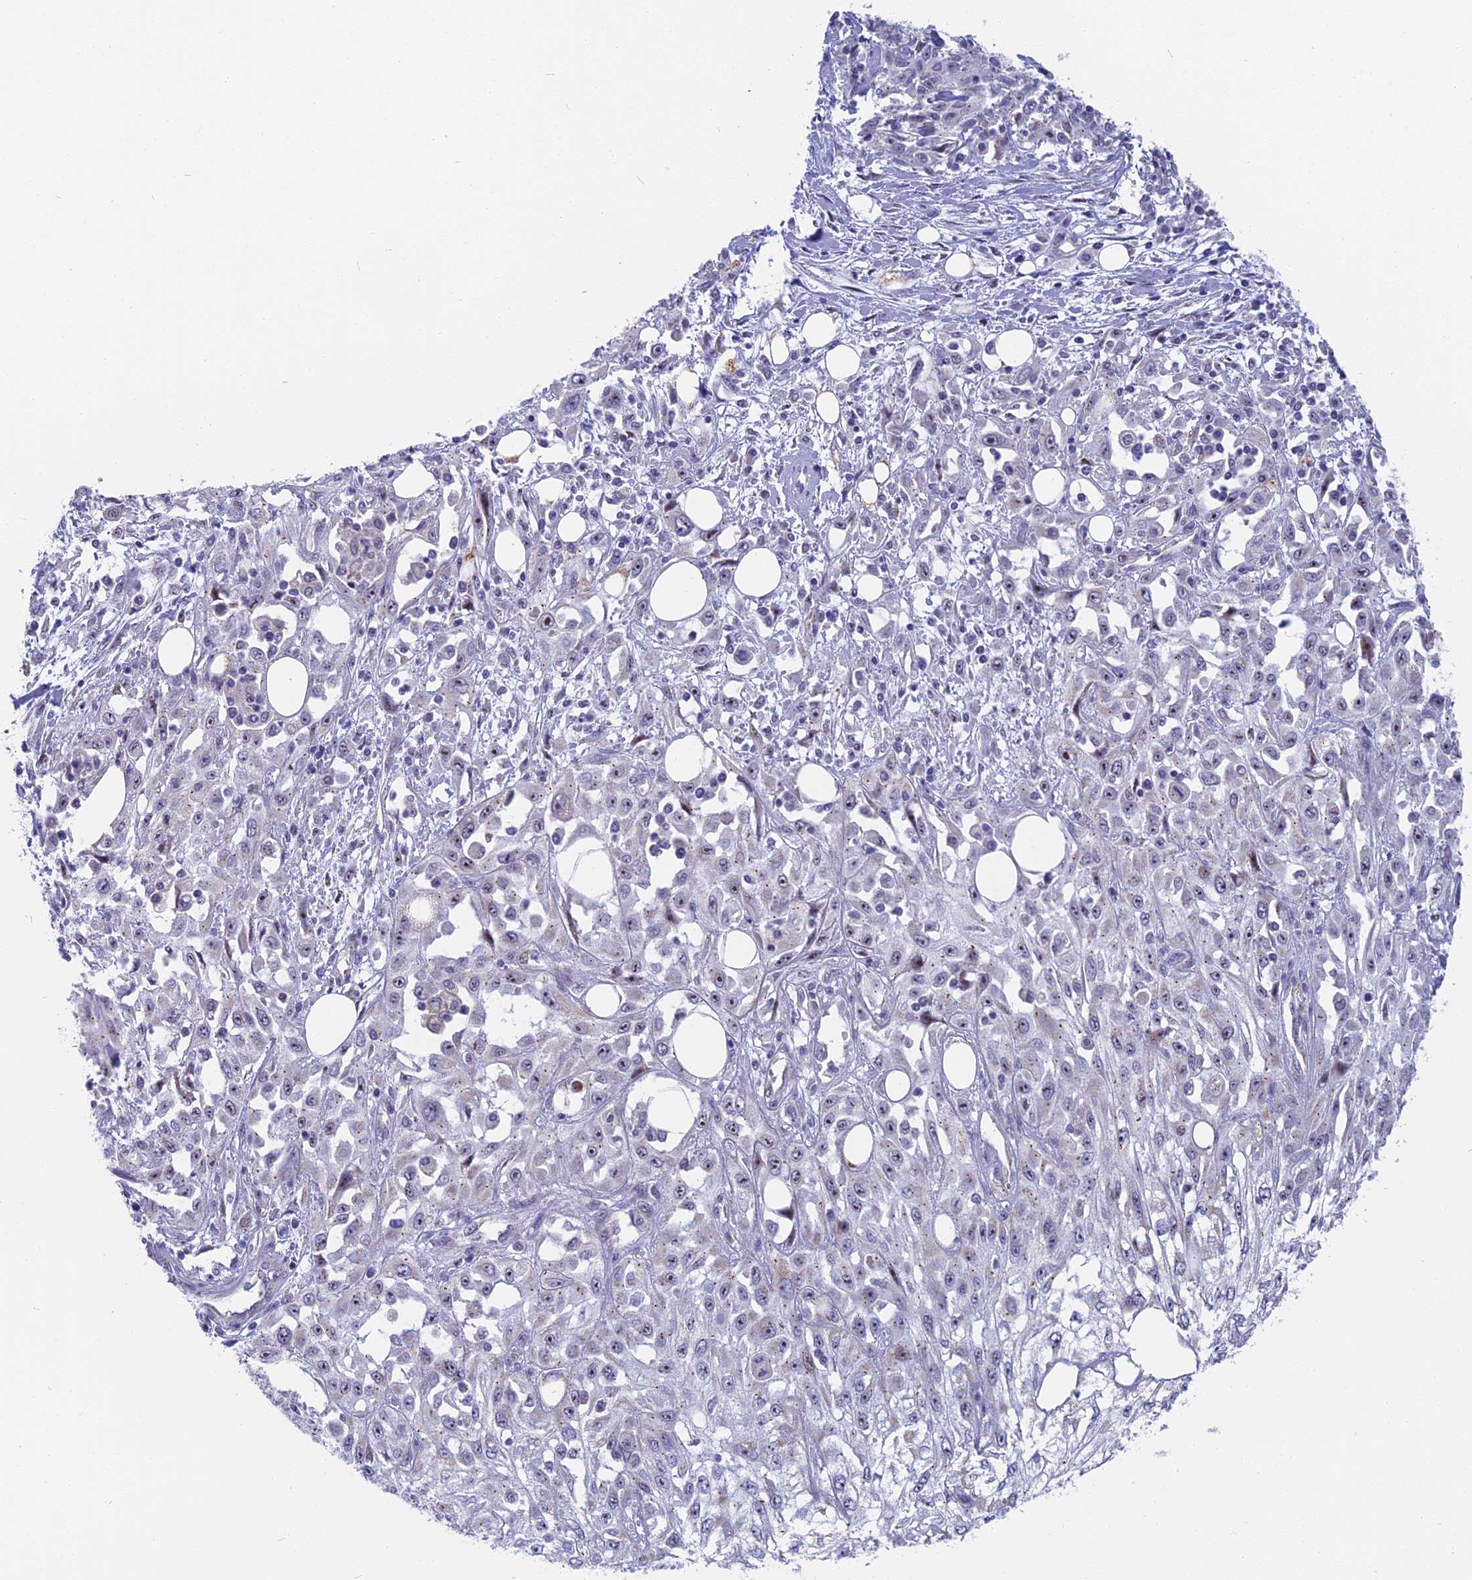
{"staining": {"intensity": "negative", "quantity": "none", "location": "none"}, "tissue": "skin cancer", "cell_type": "Tumor cells", "image_type": "cancer", "snomed": [{"axis": "morphology", "description": "Squamous cell carcinoma, NOS"}, {"axis": "morphology", "description": "Squamous cell carcinoma, metastatic, NOS"}, {"axis": "topography", "description": "Skin"}, {"axis": "topography", "description": "Lymph node"}], "caption": "Tumor cells are negative for protein expression in human skin cancer. (DAB immunohistochemistry visualized using brightfield microscopy, high magnification).", "gene": "DTWD1", "patient": {"sex": "male", "age": 75}}